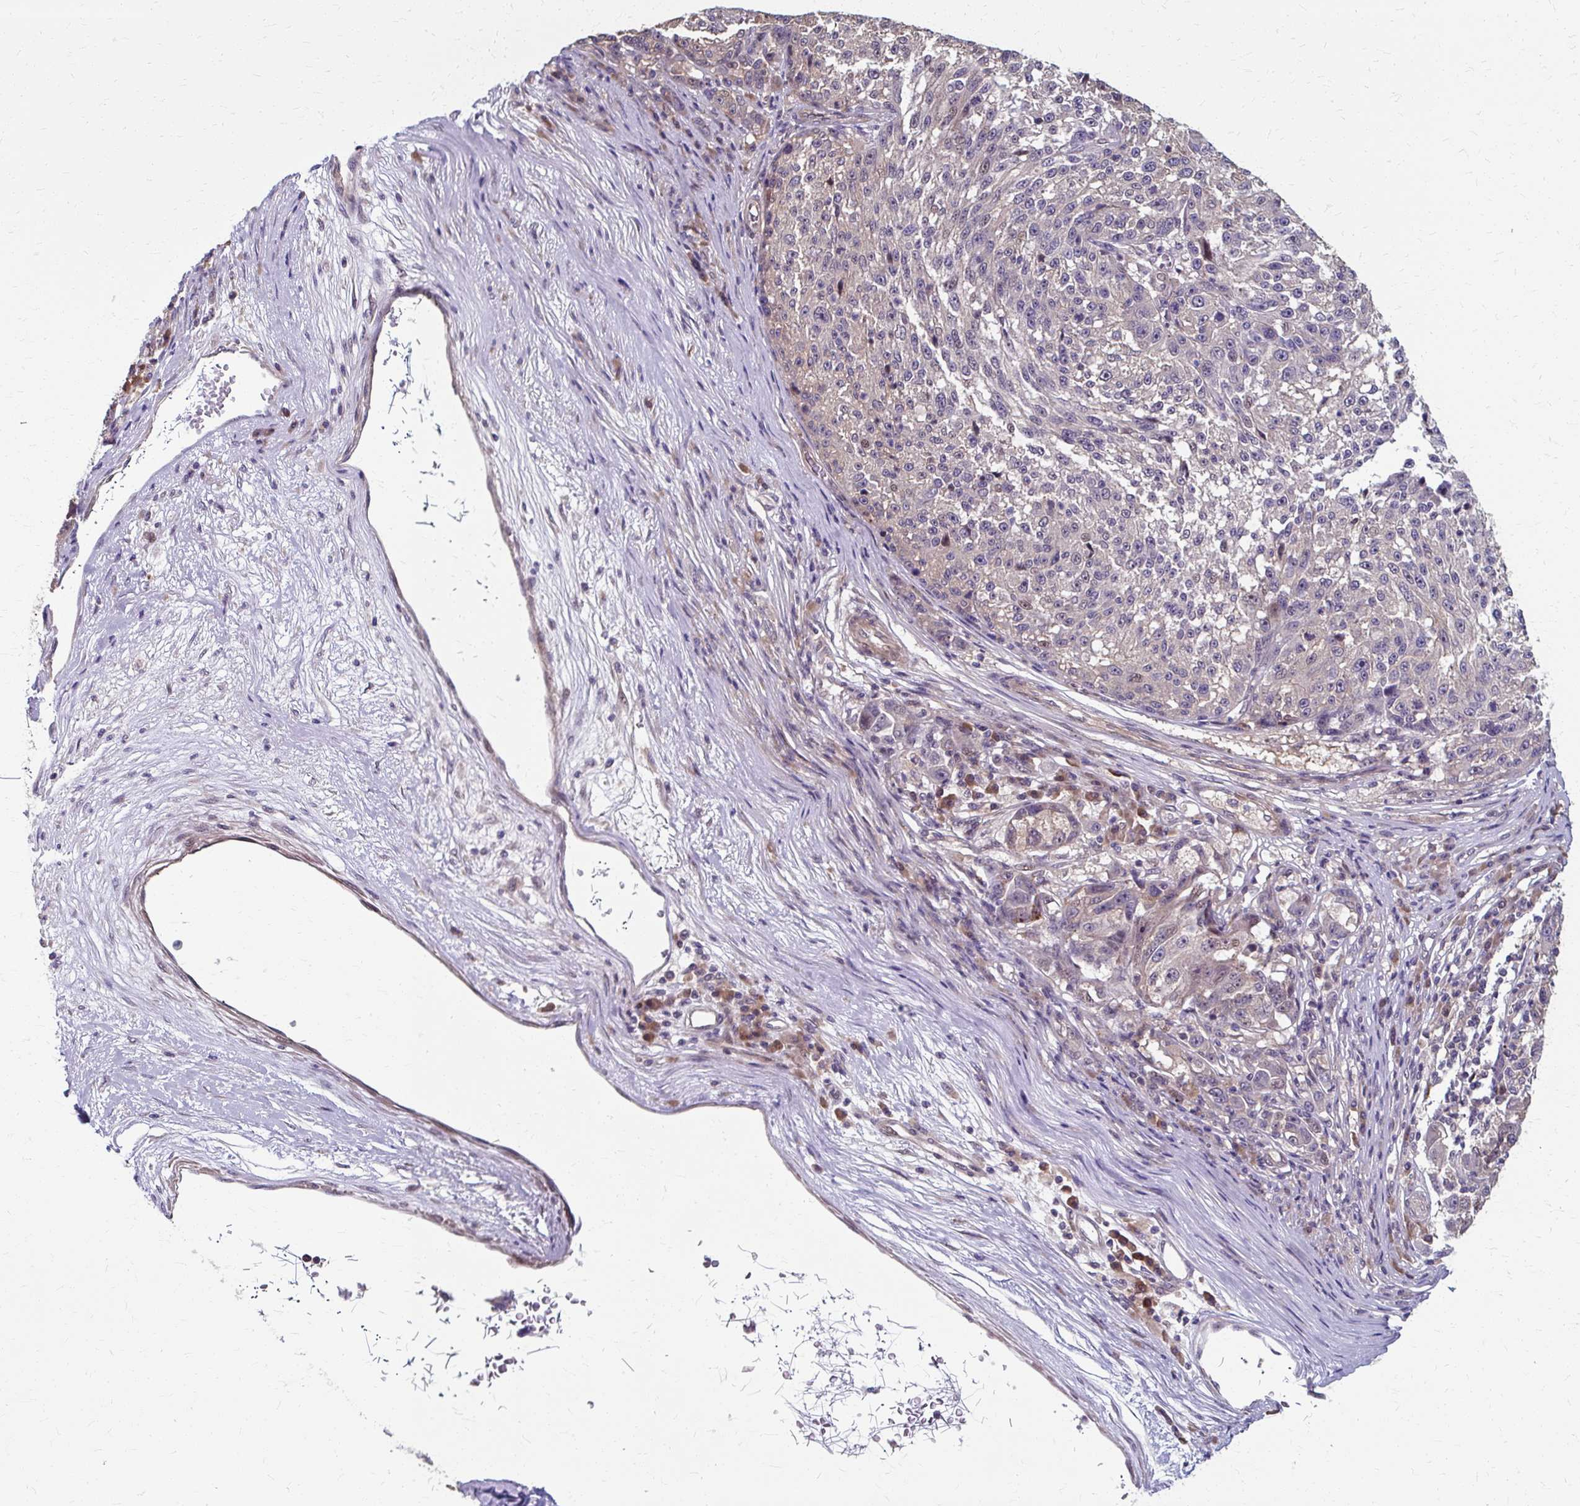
{"staining": {"intensity": "negative", "quantity": "none", "location": "none"}, "tissue": "melanoma", "cell_type": "Tumor cells", "image_type": "cancer", "snomed": [{"axis": "morphology", "description": "Malignant melanoma, NOS"}, {"axis": "topography", "description": "Skin"}], "caption": "This is an IHC photomicrograph of melanoma. There is no staining in tumor cells.", "gene": "ZNF555", "patient": {"sex": "male", "age": 53}}